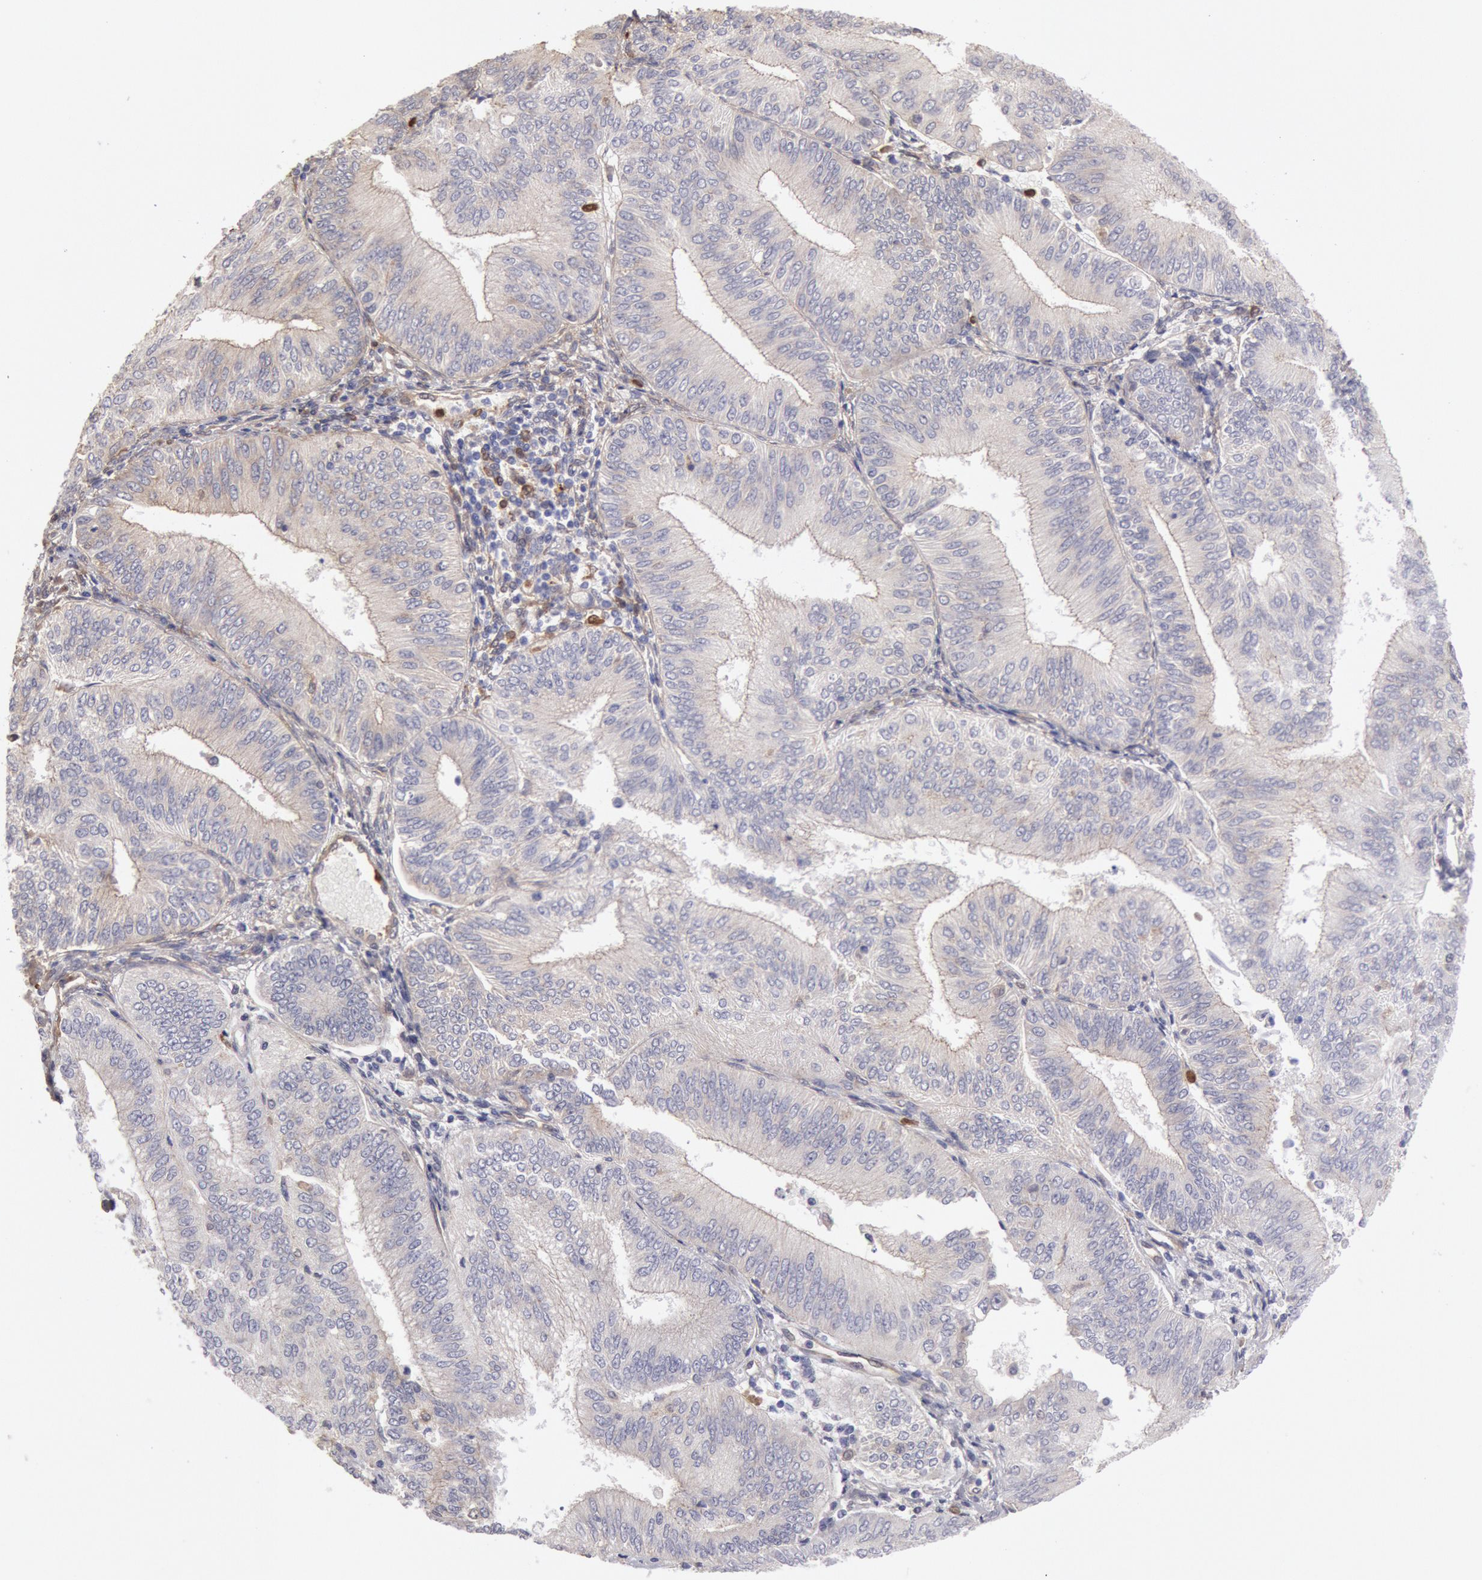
{"staining": {"intensity": "negative", "quantity": "none", "location": "none"}, "tissue": "endometrial cancer", "cell_type": "Tumor cells", "image_type": "cancer", "snomed": [{"axis": "morphology", "description": "Adenocarcinoma, NOS"}, {"axis": "topography", "description": "Endometrium"}], "caption": "The photomicrograph displays no significant staining in tumor cells of adenocarcinoma (endometrial). (Brightfield microscopy of DAB IHC at high magnification).", "gene": "CCDC50", "patient": {"sex": "female", "age": 55}}